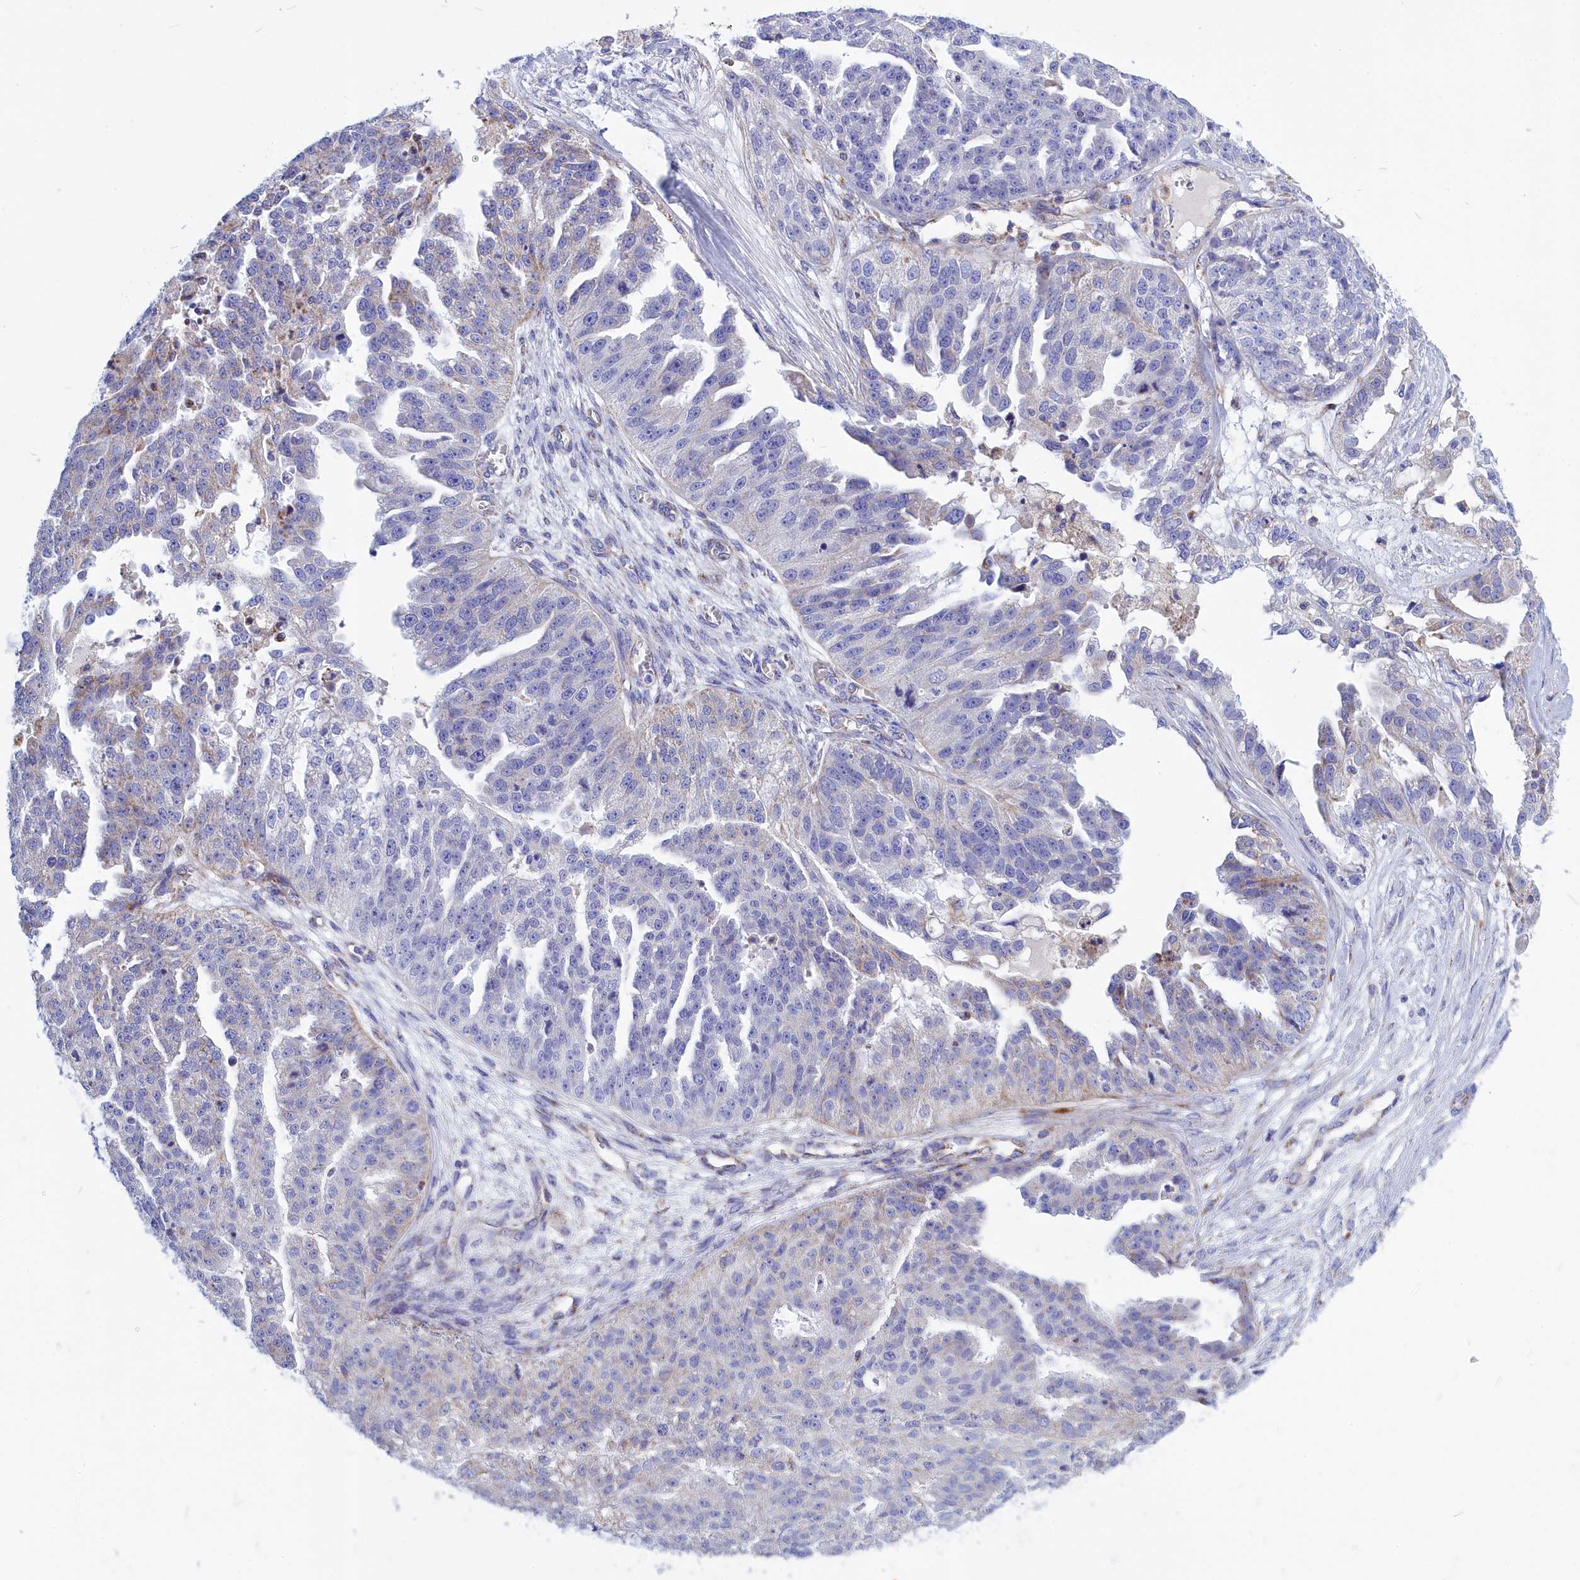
{"staining": {"intensity": "negative", "quantity": "none", "location": "none"}, "tissue": "ovarian cancer", "cell_type": "Tumor cells", "image_type": "cancer", "snomed": [{"axis": "morphology", "description": "Cystadenocarcinoma, serous, NOS"}, {"axis": "topography", "description": "Ovary"}], "caption": "Human ovarian cancer stained for a protein using immunohistochemistry exhibits no positivity in tumor cells.", "gene": "CCRL2", "patient": {"sex": "female", "age": 58}}